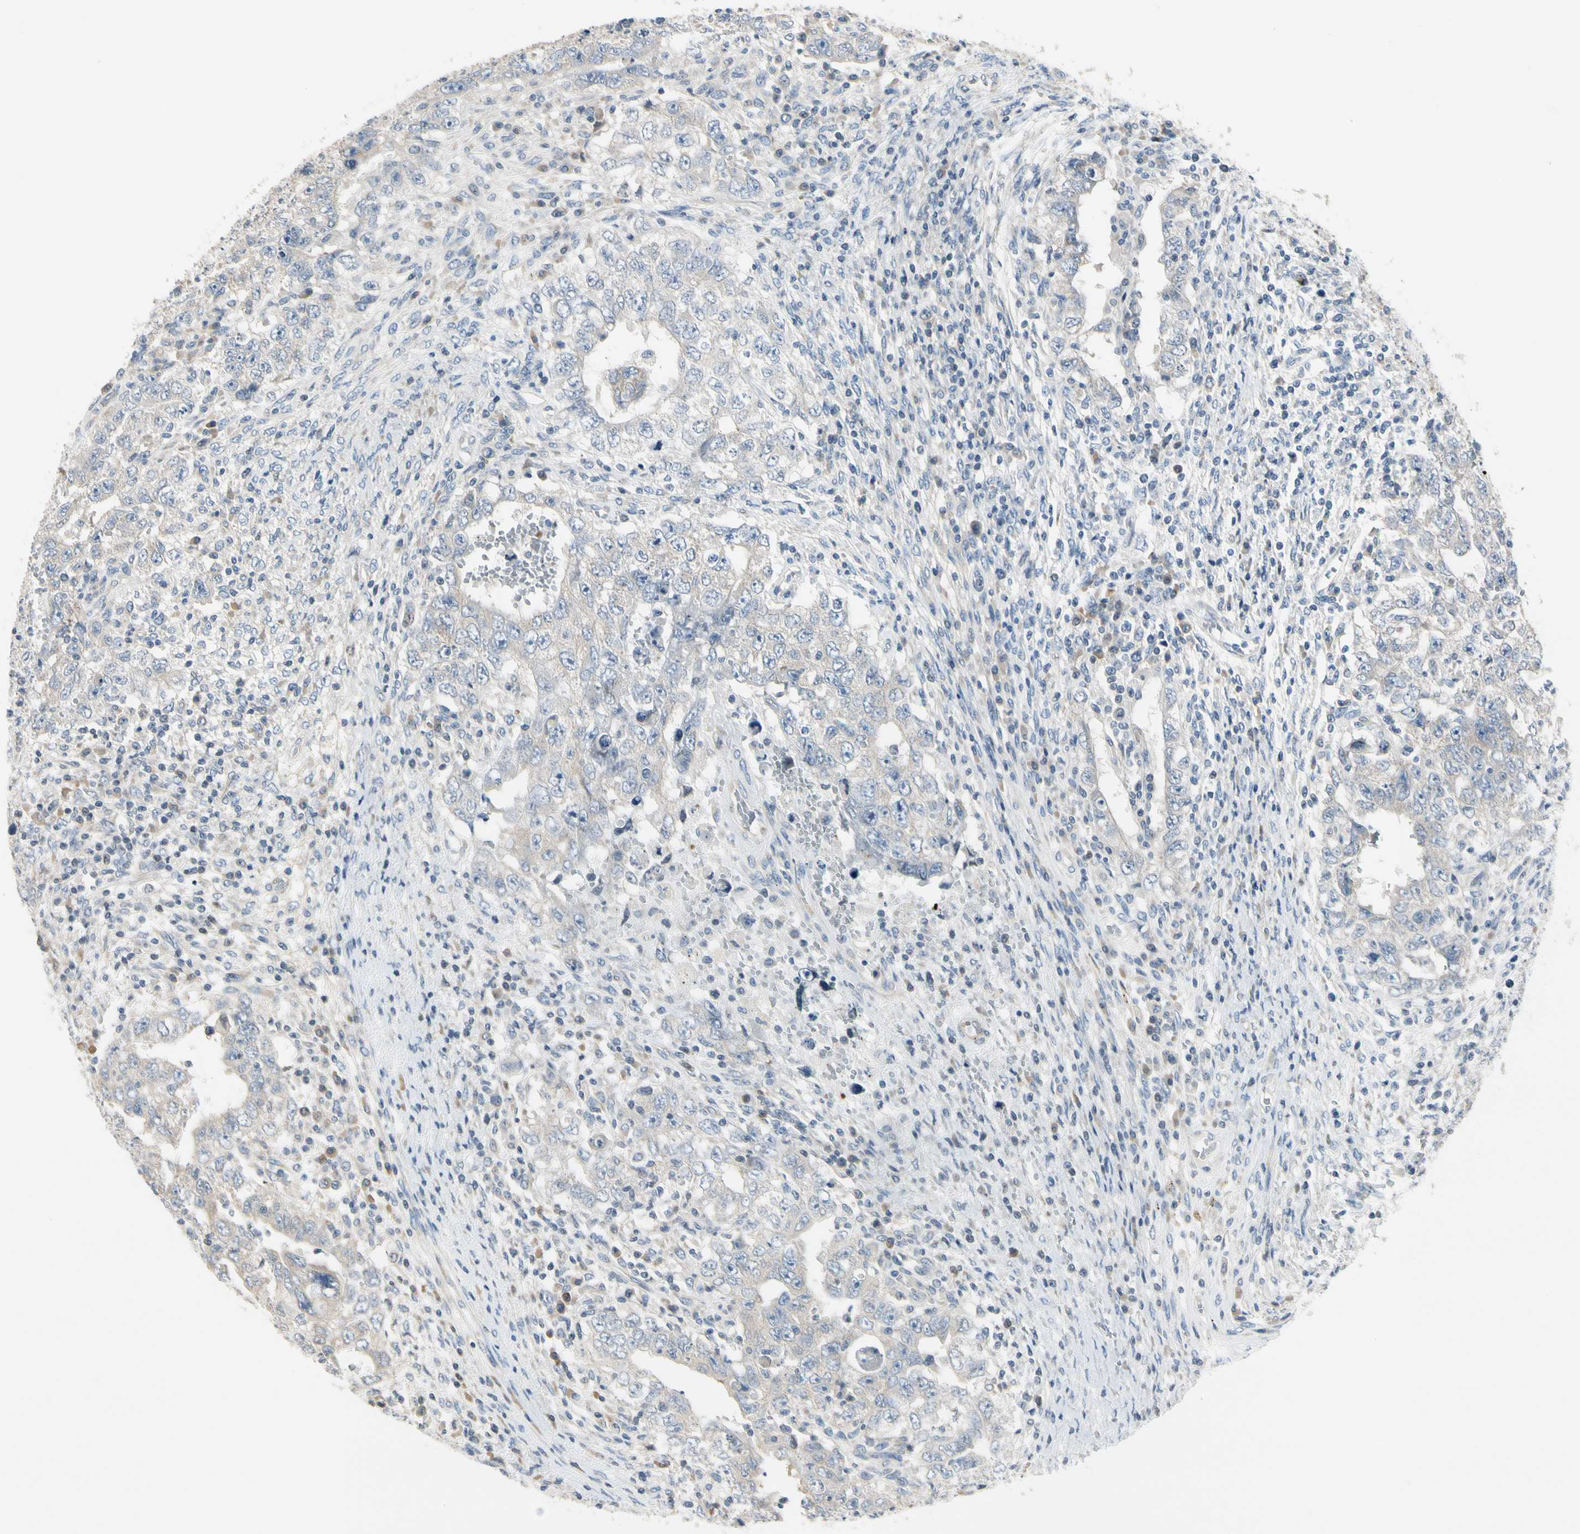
{"staining": {"intensity": "weak", "quantity": "<25%", "location": "cytoplasmic/membranous"}, "tissue": "testis cancer", "cell_type": "Tumor cells", "image_type": "cancer", "snomed": [{"axis": "morphology", "description": "Carcinoma, Embryonal, NOS"}, {"axis": "topography", "description": "Testis"}], "caption": "High power microscopy image of an IHC micrograph of testis cancer, revealing no significant positivity in tumor cells.", "gene": "RPS6KB2", "patient": {"sex": "male", "age": 26}}